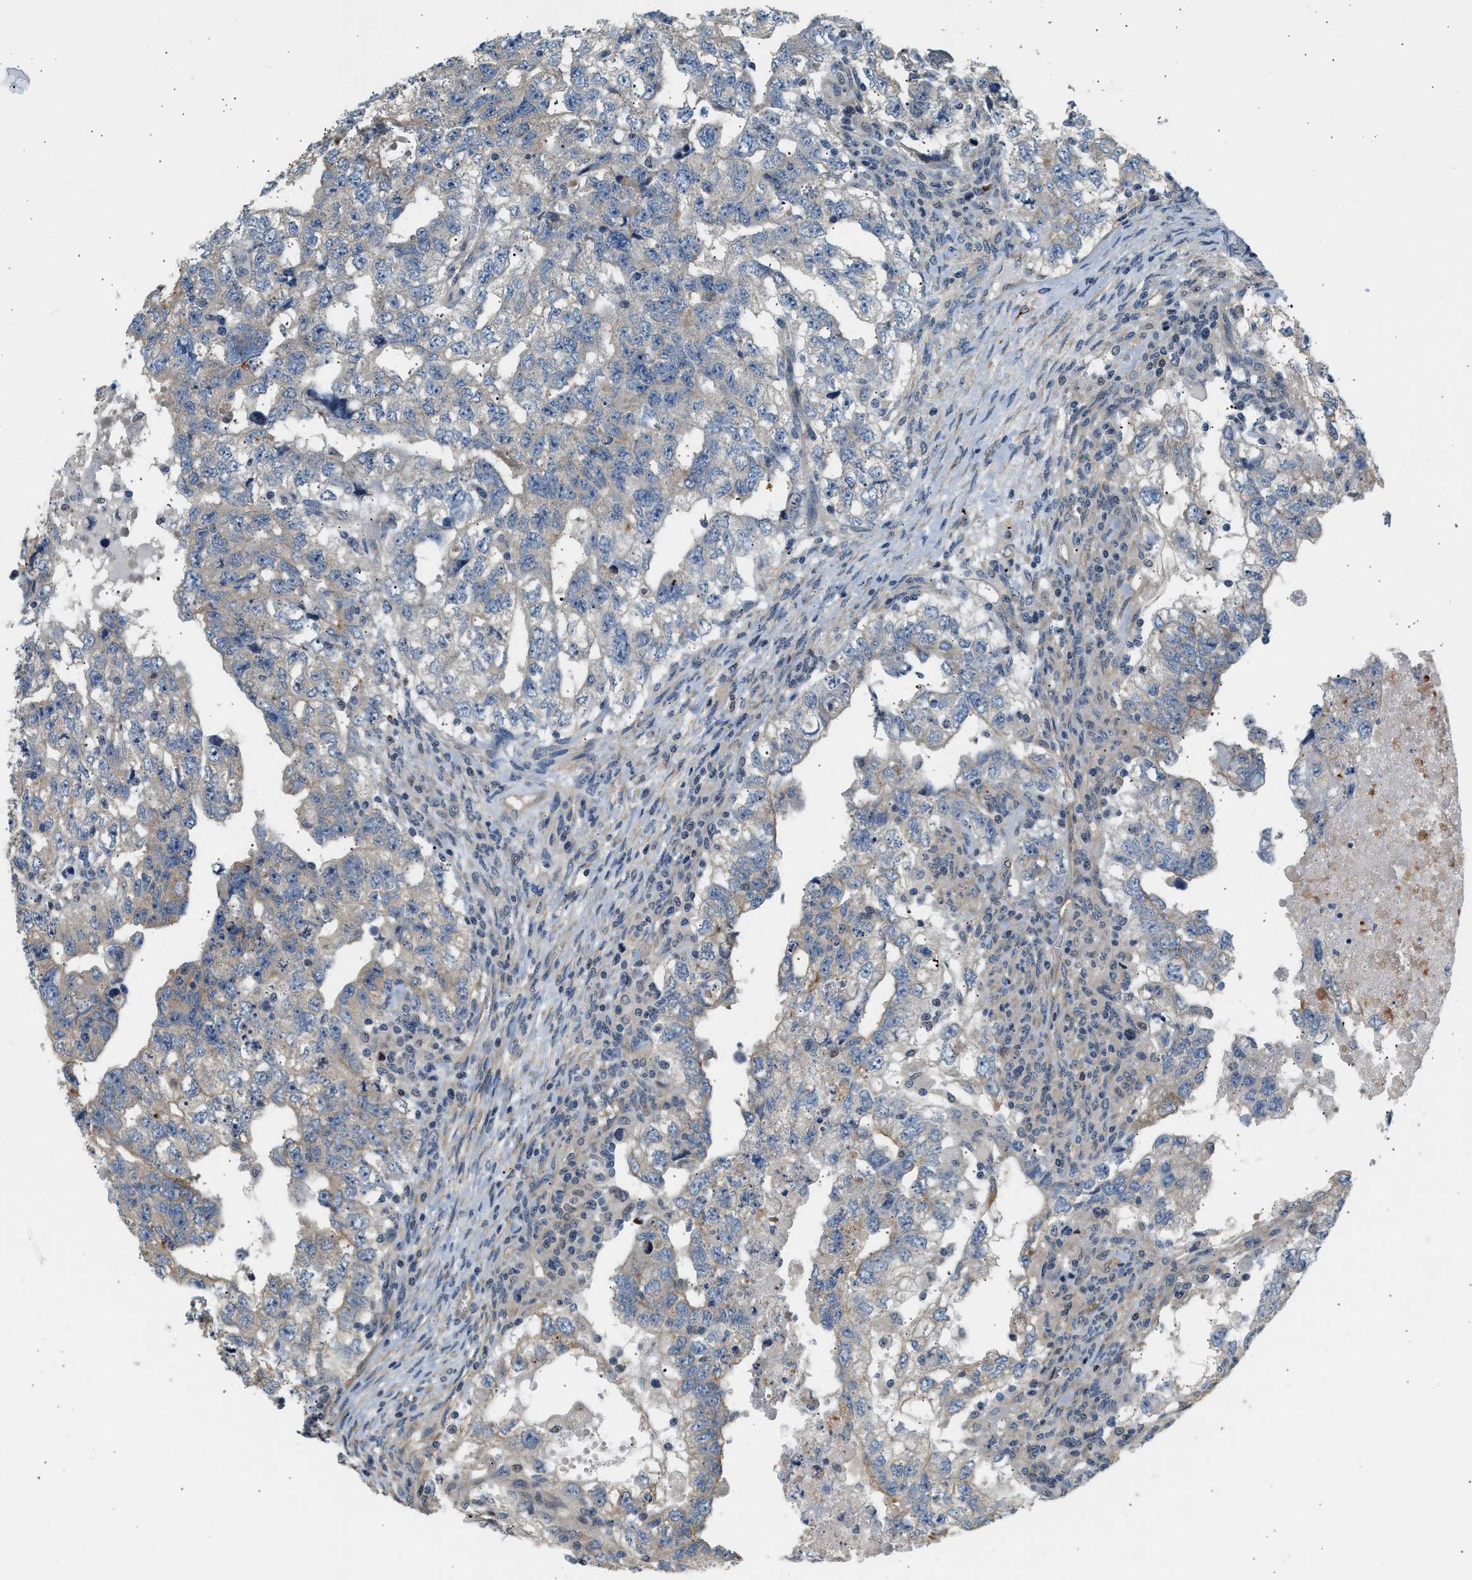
{"staining": {"intensity": "moderate", "quantity": "<25%", "location": "cytoplasmic/membranous"}, "tissue": "testis cancer", "cell_type": "Tumor cells", "image_type": "cancer", "snomed": [{"axis": "morphology", "description": "Carcinoma, Embryonal, NOS"}, {"axis": "topography", "description": "Testis"}], "caption": "A brown stain labels moderate cytoplasmic/membranous staining of a protein in testis cancer (embryonal carcinoma) tumor cells. The staining was performed using DAB (3,3'-diaminobenzidine), with brown indicating positive protein expression. Nuclei are stained blue with hematoxylin.", "gene": "WDR31", "patient": {"sex": "male", "age": 36}}